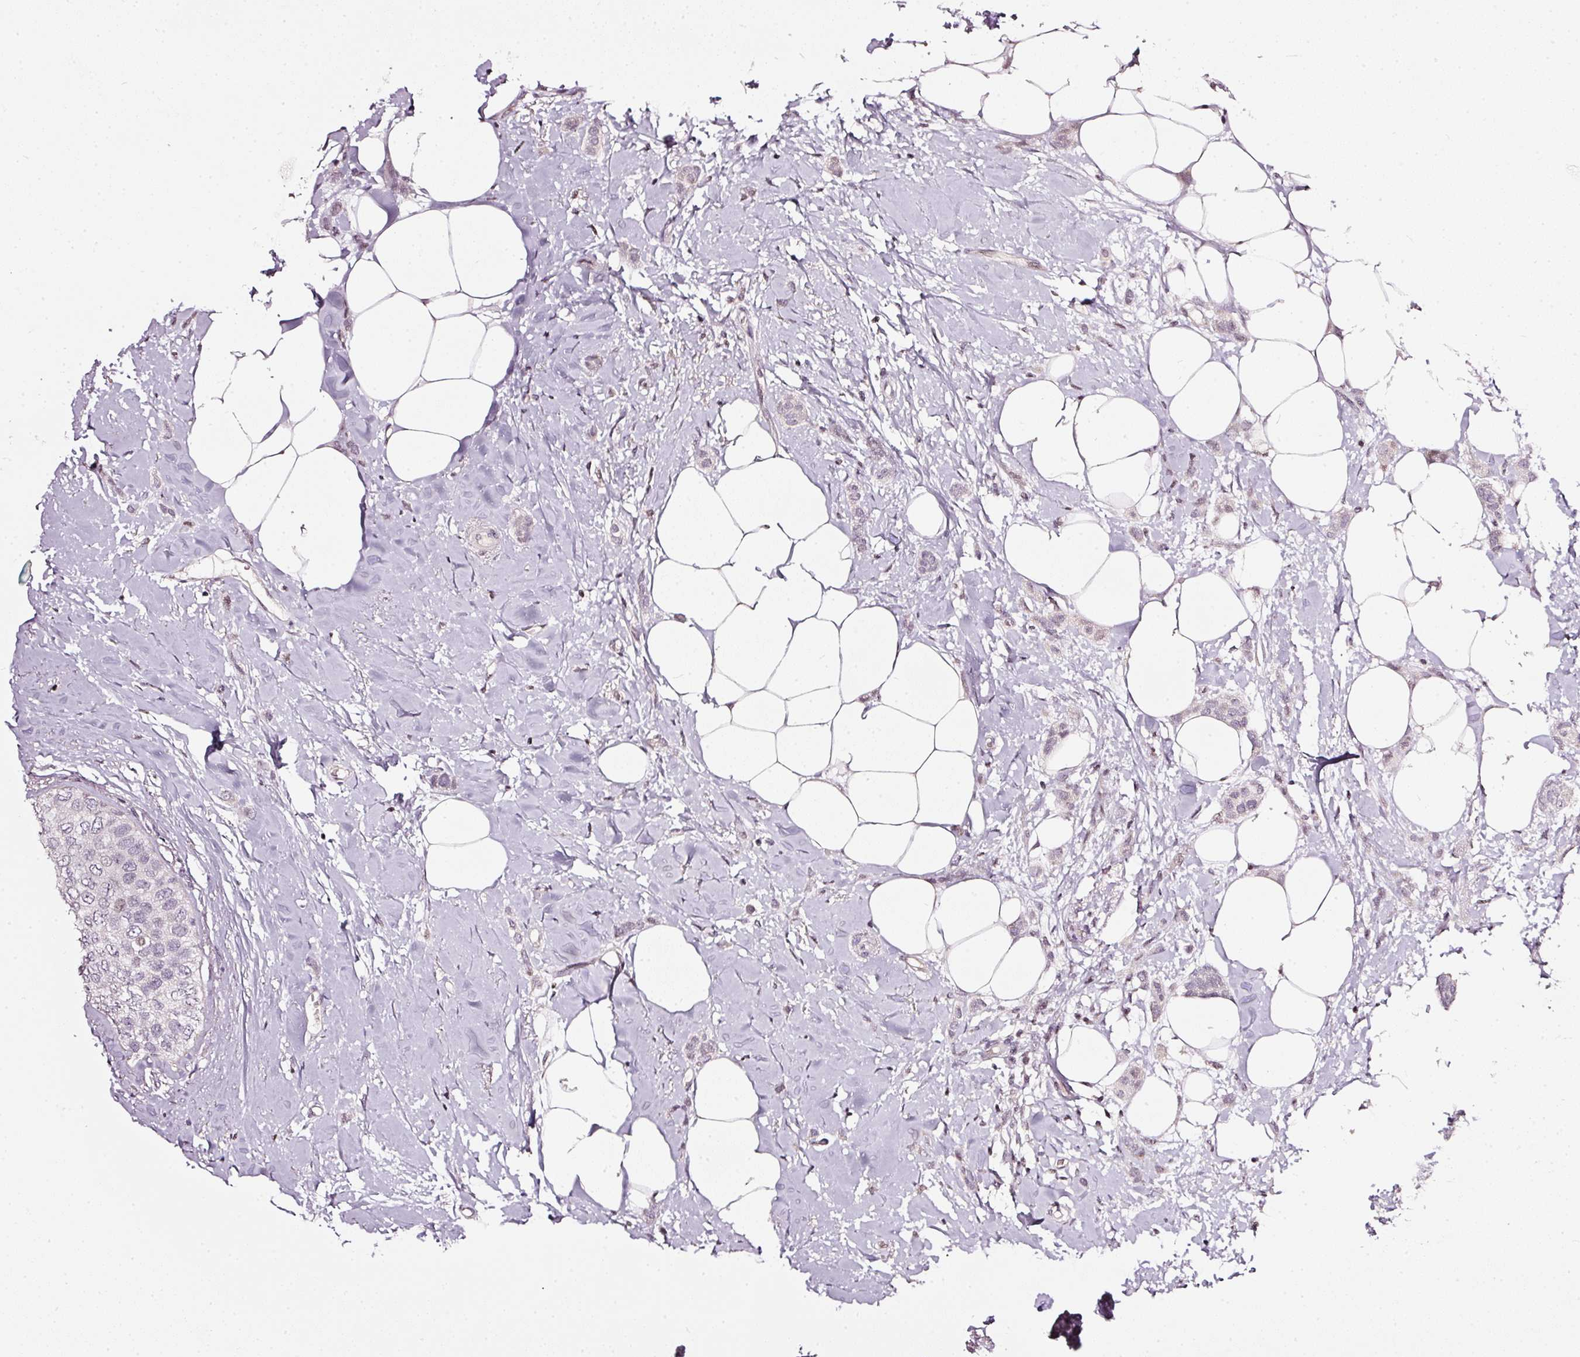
{"staining": {"intensity": "weak", "quantity": "25%-75%", "location": "nuclear"}, "tissue": "breast cancer", "cell_type": "Tumor cells", "image_type": "cancer", "snomed": [{"axis": "morphology", "description": "Duct carcinoma"}, {"axis": "topography", "description": "Breast"}], "caption": "Protein staining of invasive ductal carcinoma (breast) tissue shows weak nuclear expression in about 25%-75% of tumor cells. (IHC, brightfield microscopy, high magnification).", "gene": "NRDE2", "patient": {"sex": "female", "age": 72}}